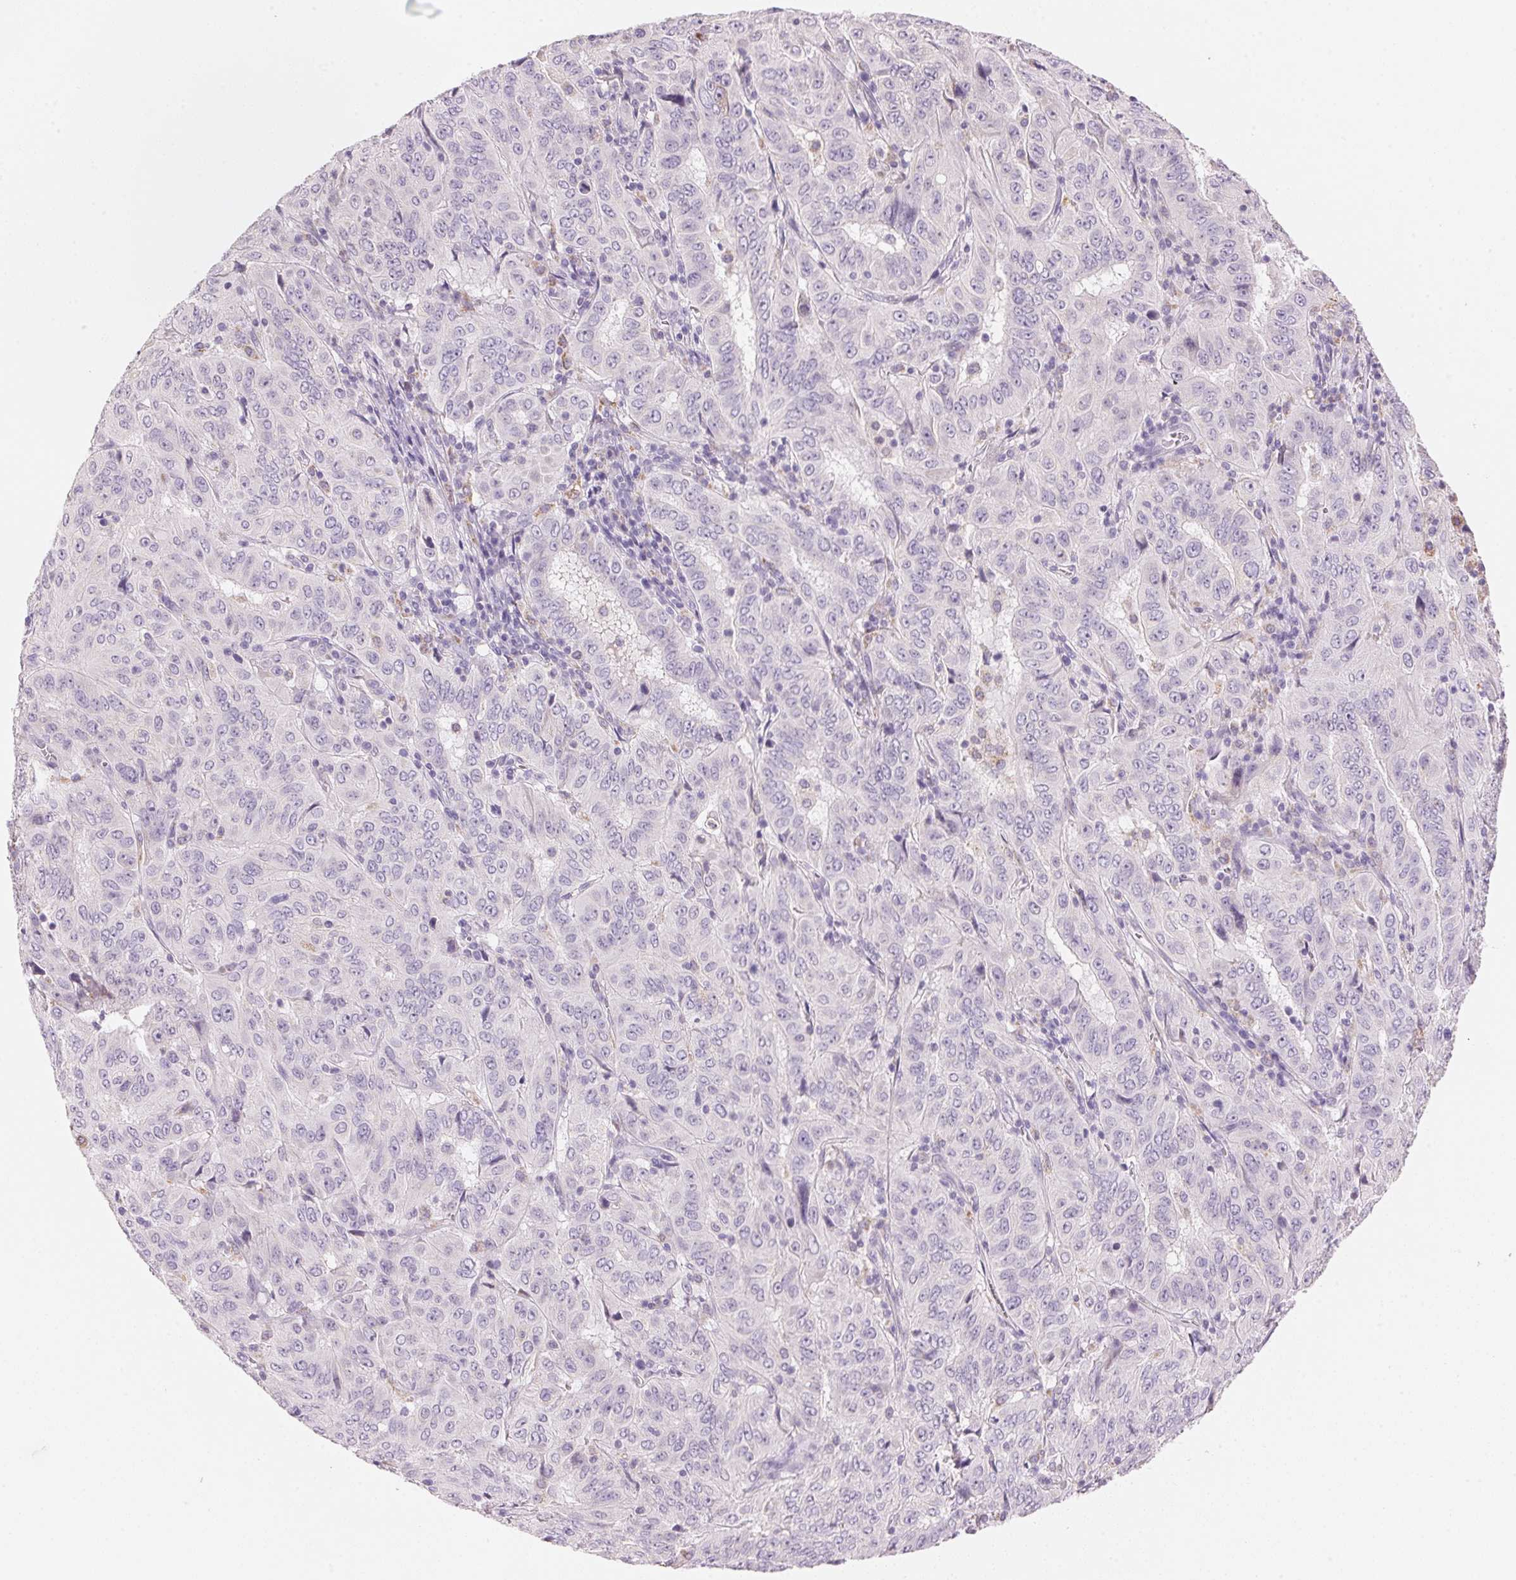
{"staining": {"intensity": "negative", "quantity": "none", "location": "none"}, "tissue": "pancreatic cancer", "cell_type": "Tumor cells", "image_type": "cancer", "snomed": [{"axis": "morphology", "description": "Adenocarcinoma, NOS"}, {"axis": "topography", "description": "Pancreas"}], "caption": "Immunohistochemistry of pancreatic adenocarcinoma displays no expression in tumor cells. The staining is performed using DAB brown chromogen with nuclei counter-stained in using hematoxylin.", "gene": "CYP11B1", "patient": {"sex": "male", "age": 63}}